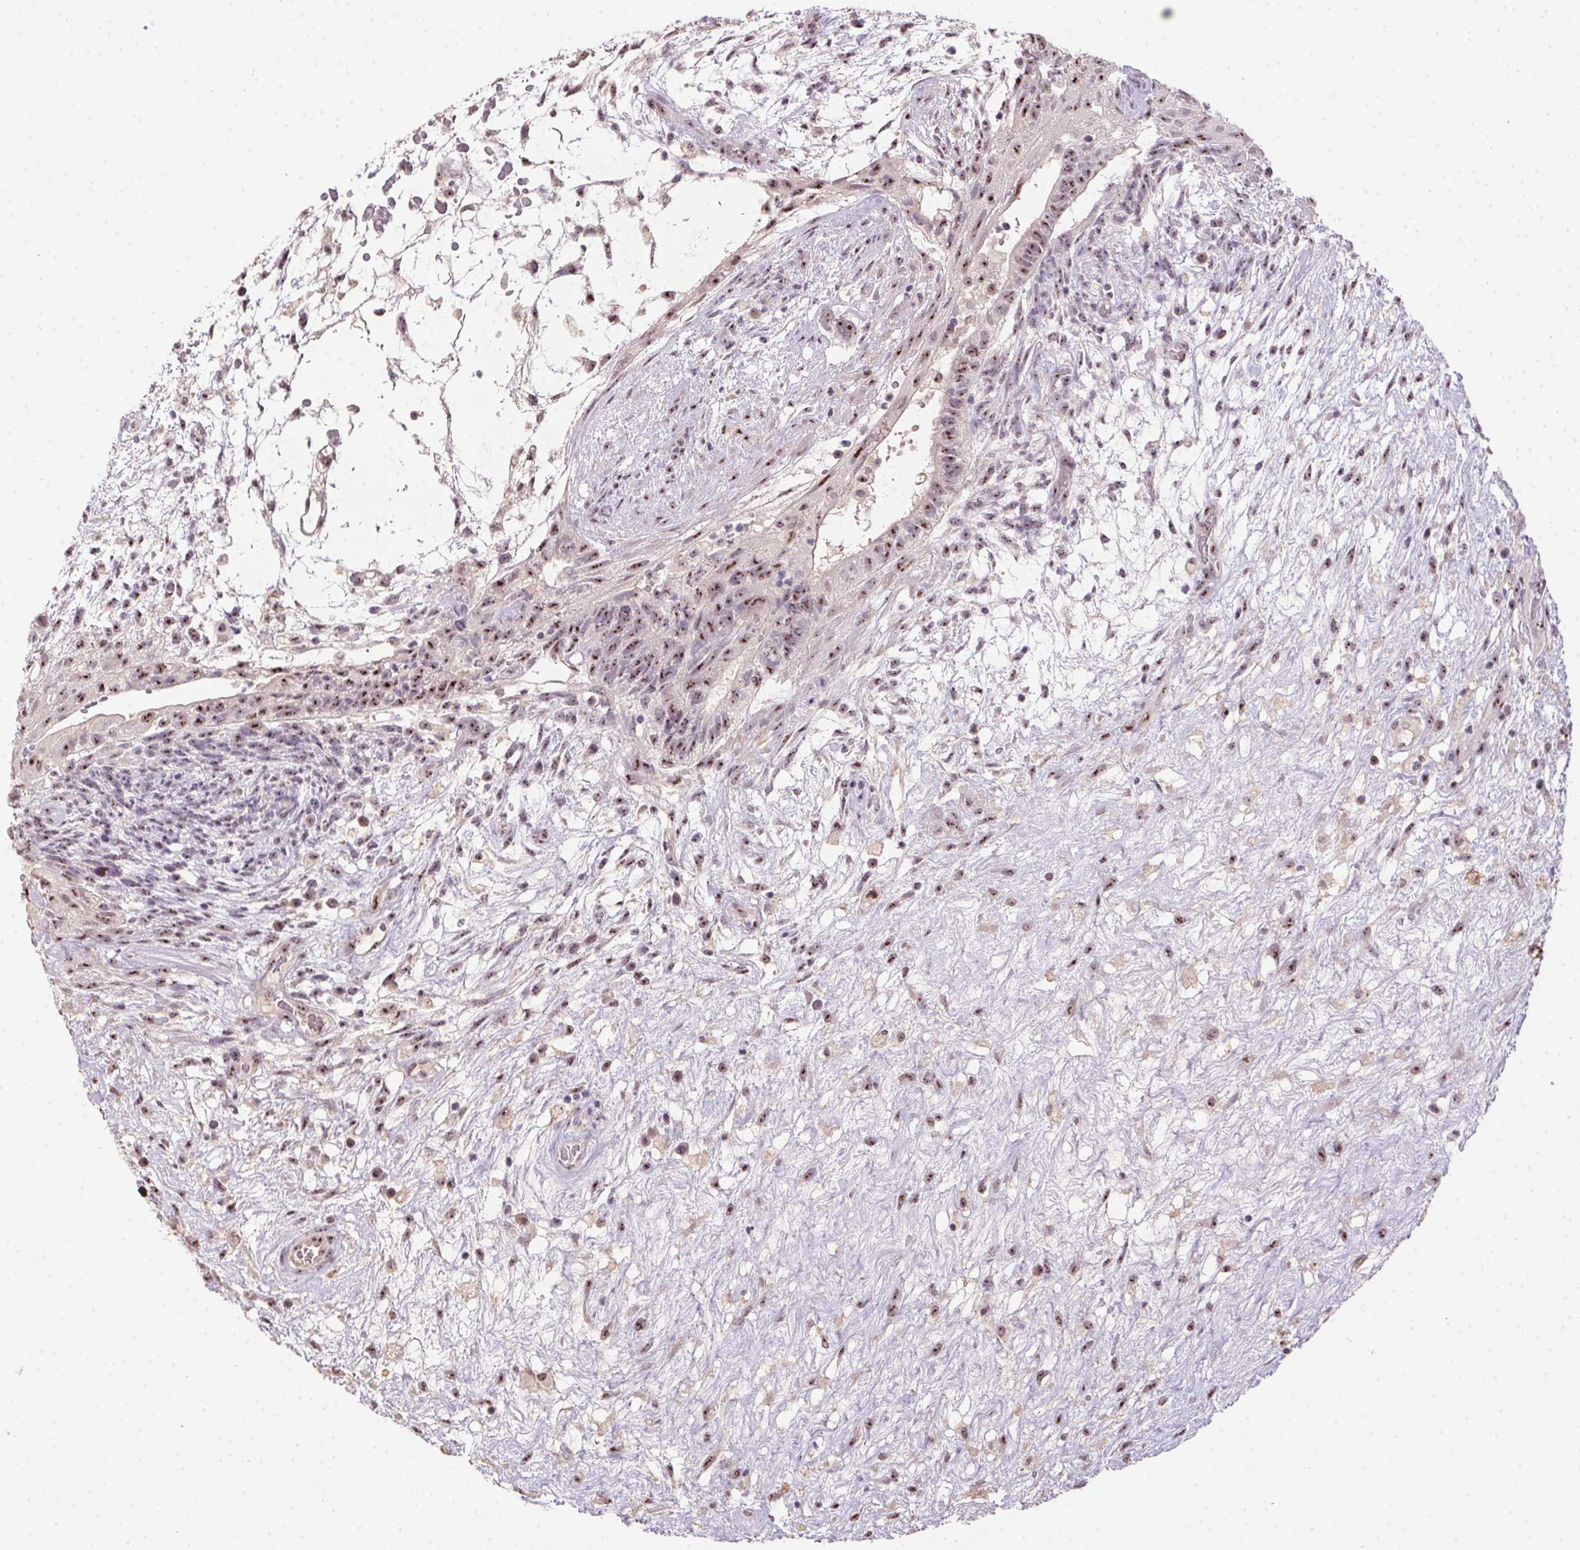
{"staining": {"intensity": "moderate", "quantity": ">75%", "location": "nuclear"}, "tissue": "testis cancer", "cell_type": "Tumor cells", "image_type": "cancer", "snomed": [{"axis": "morphology", "description": "Normal tissue, NOS"}, {"axis": "morphology", "description": "Carcinoma, Embryonal, NOS"}, {"axis": "topography", "description": "Testis"}], "caption": "A brown stain labels moderate nuclear expression of a protein in human testis cancer (embryonal carcinoma) tumor cells.", "gene": "BATF2", "patient": {"sex": "male", "age": 32}}